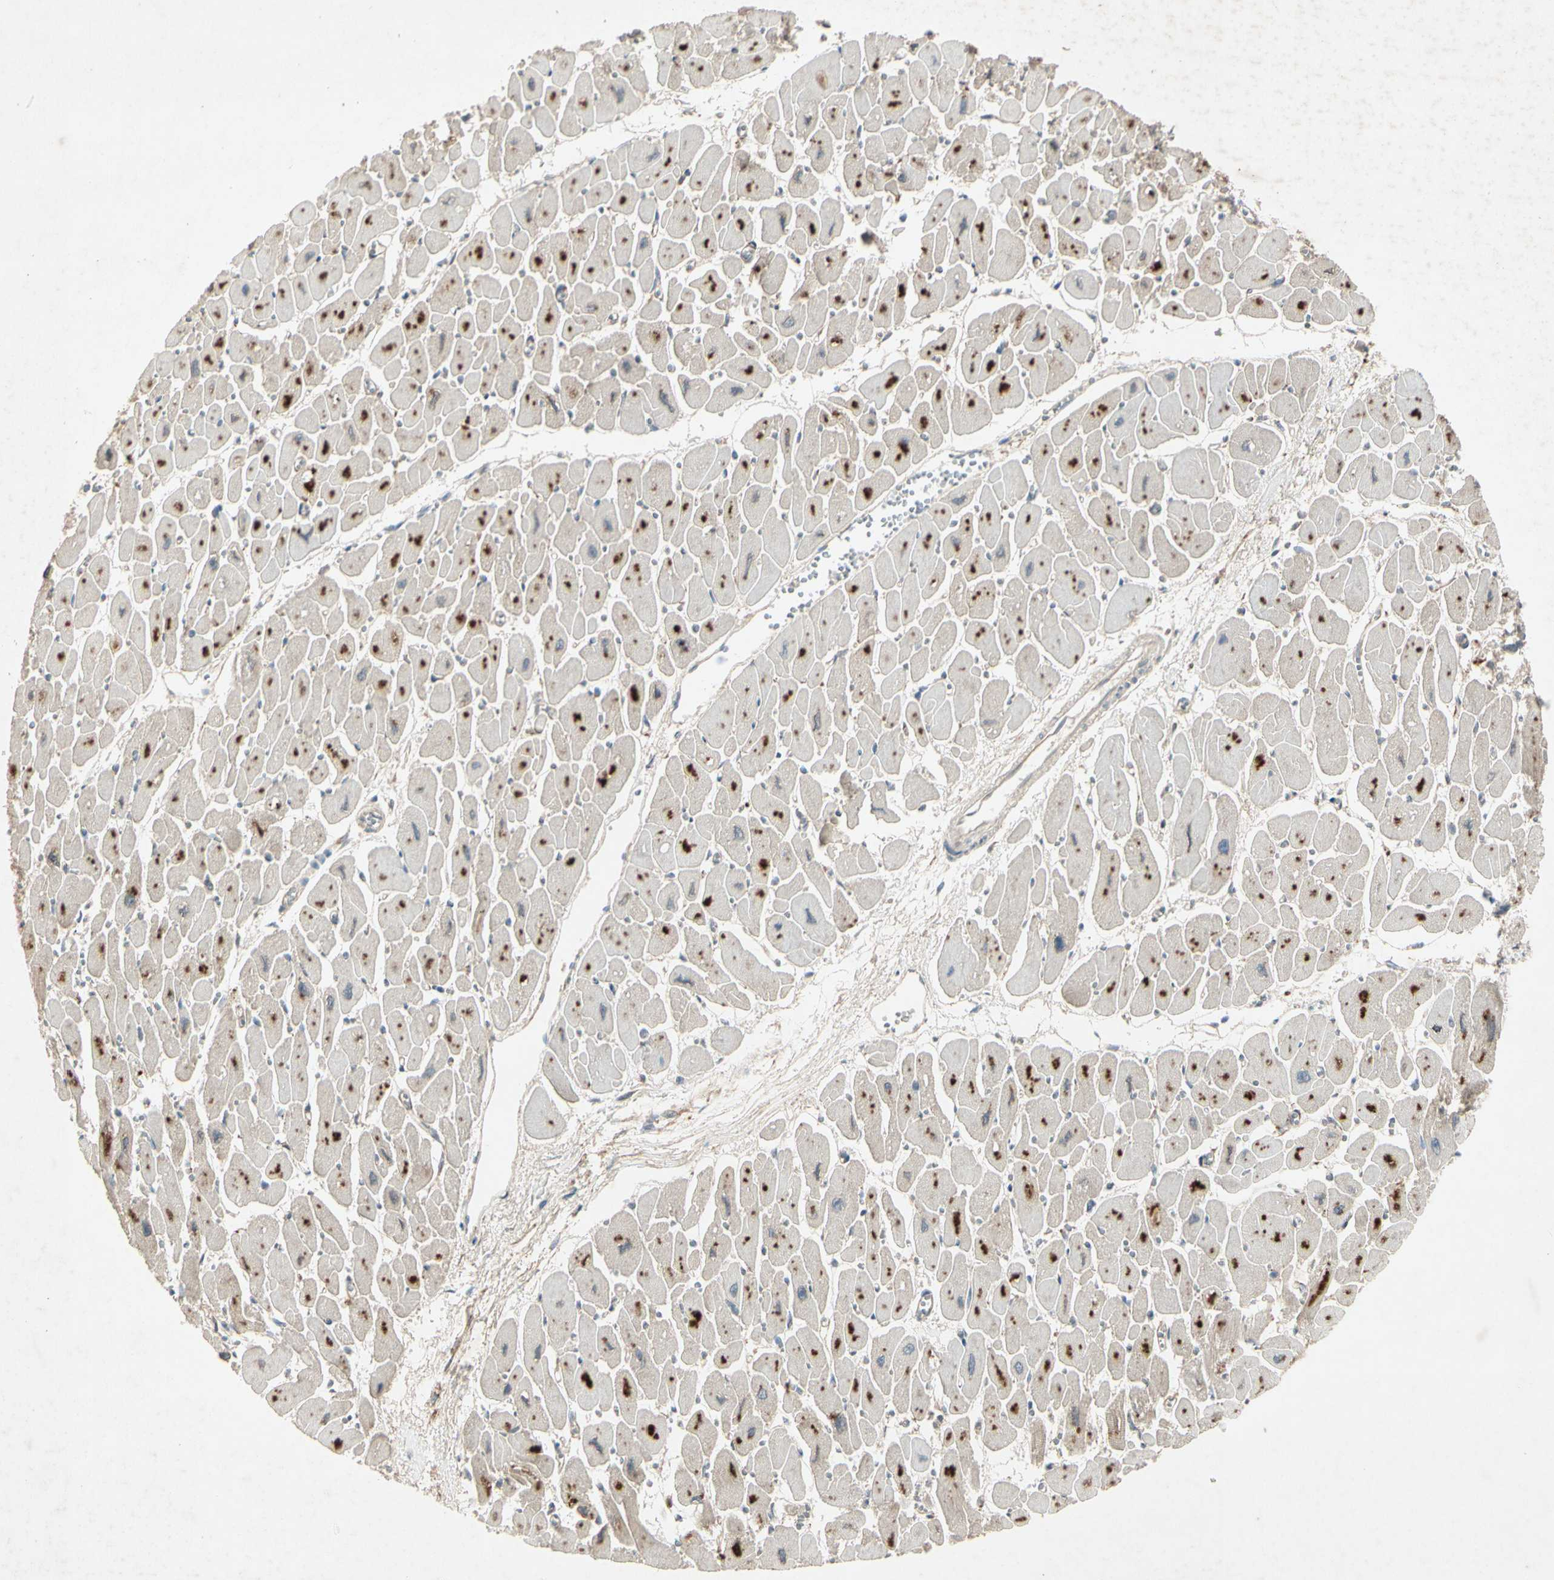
{"staining": {"intensity": "strong", "quantity": "25%-75%", "location": "cytoplasmic/membranous"}, "tissue": "heart muscle", "cell_type": "Cardiomyocytes", "image_type": "normal", "snomed": [{"axis": "morphology", "description": "Normal tissue, NOS"}, {"axis": "topography", "description": "Heart"}], "caption": "Heart muscle was stained to show a protein in brown. There is high levels of strong cytoplasmic/membranous positivity in about 25%-75% of cardiomyocytes. (DAB IHC, brown staining for protein, blue staining for nuclei).", "gene": "FHDC1", "patient": {"sex": "female", "age": 54}}